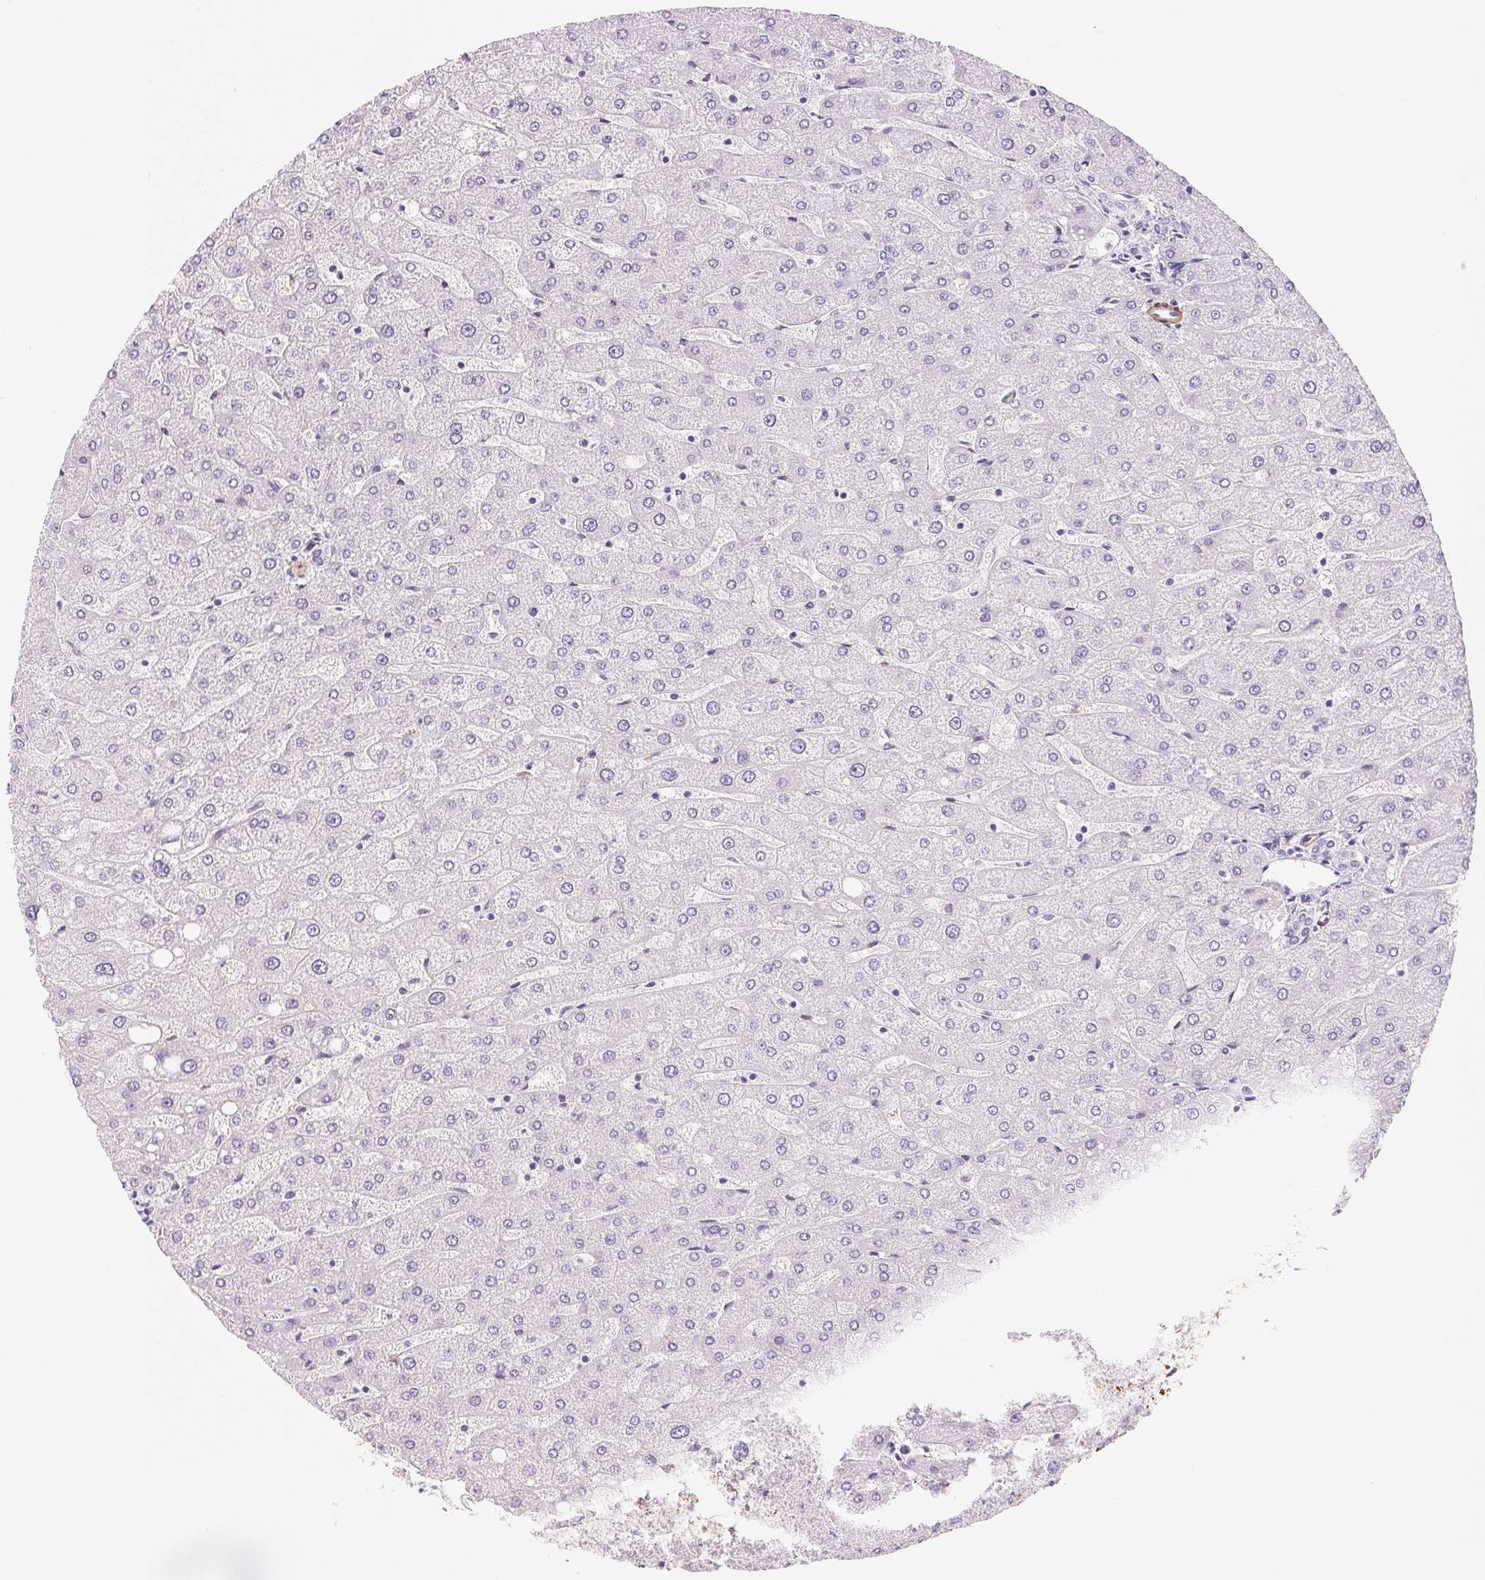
{"staining": {"intensity": "negative", "quantity": "none", "location": "none"}, "tissue": "liver", "cell_type": "Cholangiocytes", "image_type": "normal", "snomed": [{"axis": "morphology", "description": "Normal tissue, NOS"}, {"axis": "topography", "description": "Liver"}], "caption": "The histopathology image reveals no staining of cholangiocytes in benign liver. Brightfield microscopy of immunohistochemistry stained with DAB (brown) and hematoxylin (blue), captured at high magnification.", "gene": "SMTN", "patient": {"sex": "male", "age": 67}}